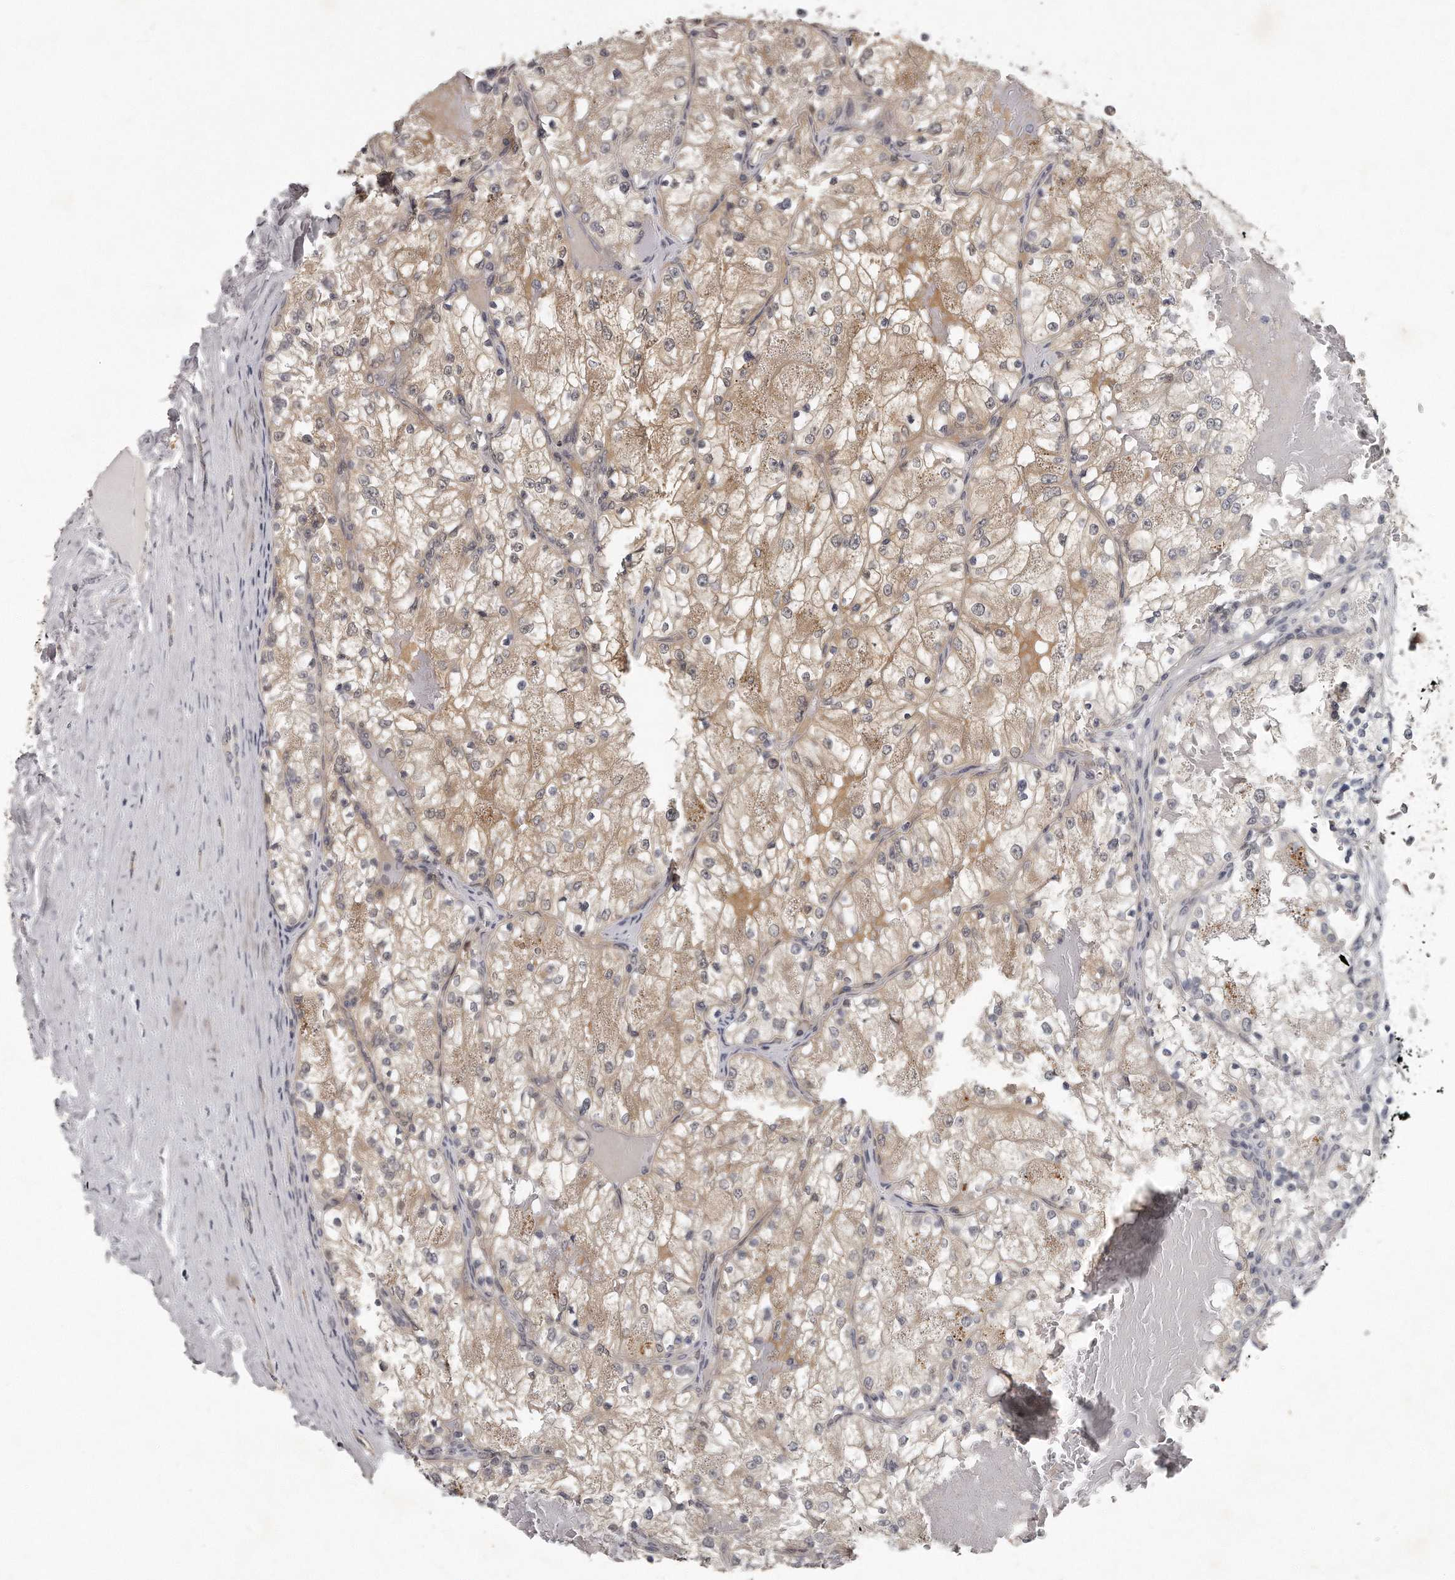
{"staining": {"intensity": "moderate", "quantity": ">75%", "location": "cytoplasmic/membranous"}, "tissue": "renal cancer", "cell_type": "Tumor cells", "image_type": "cancer", "snomed": [{"axis": "morphology", "description": "Normal tissue, NOS"}, {"axis": "morphology", "description": "Adenocarcinoma, NOS"}, {"axis": "topography", "description": "Kidney"}], "caption": "Moderate cytoplasmic/membranous staining for a protein is present in about >75% of tumor cells of adenocarcinoma (renal) using immunohistochemistry (IHC).", "gene": "GGCT", "patient": {"sex": "male", "age": 68}}